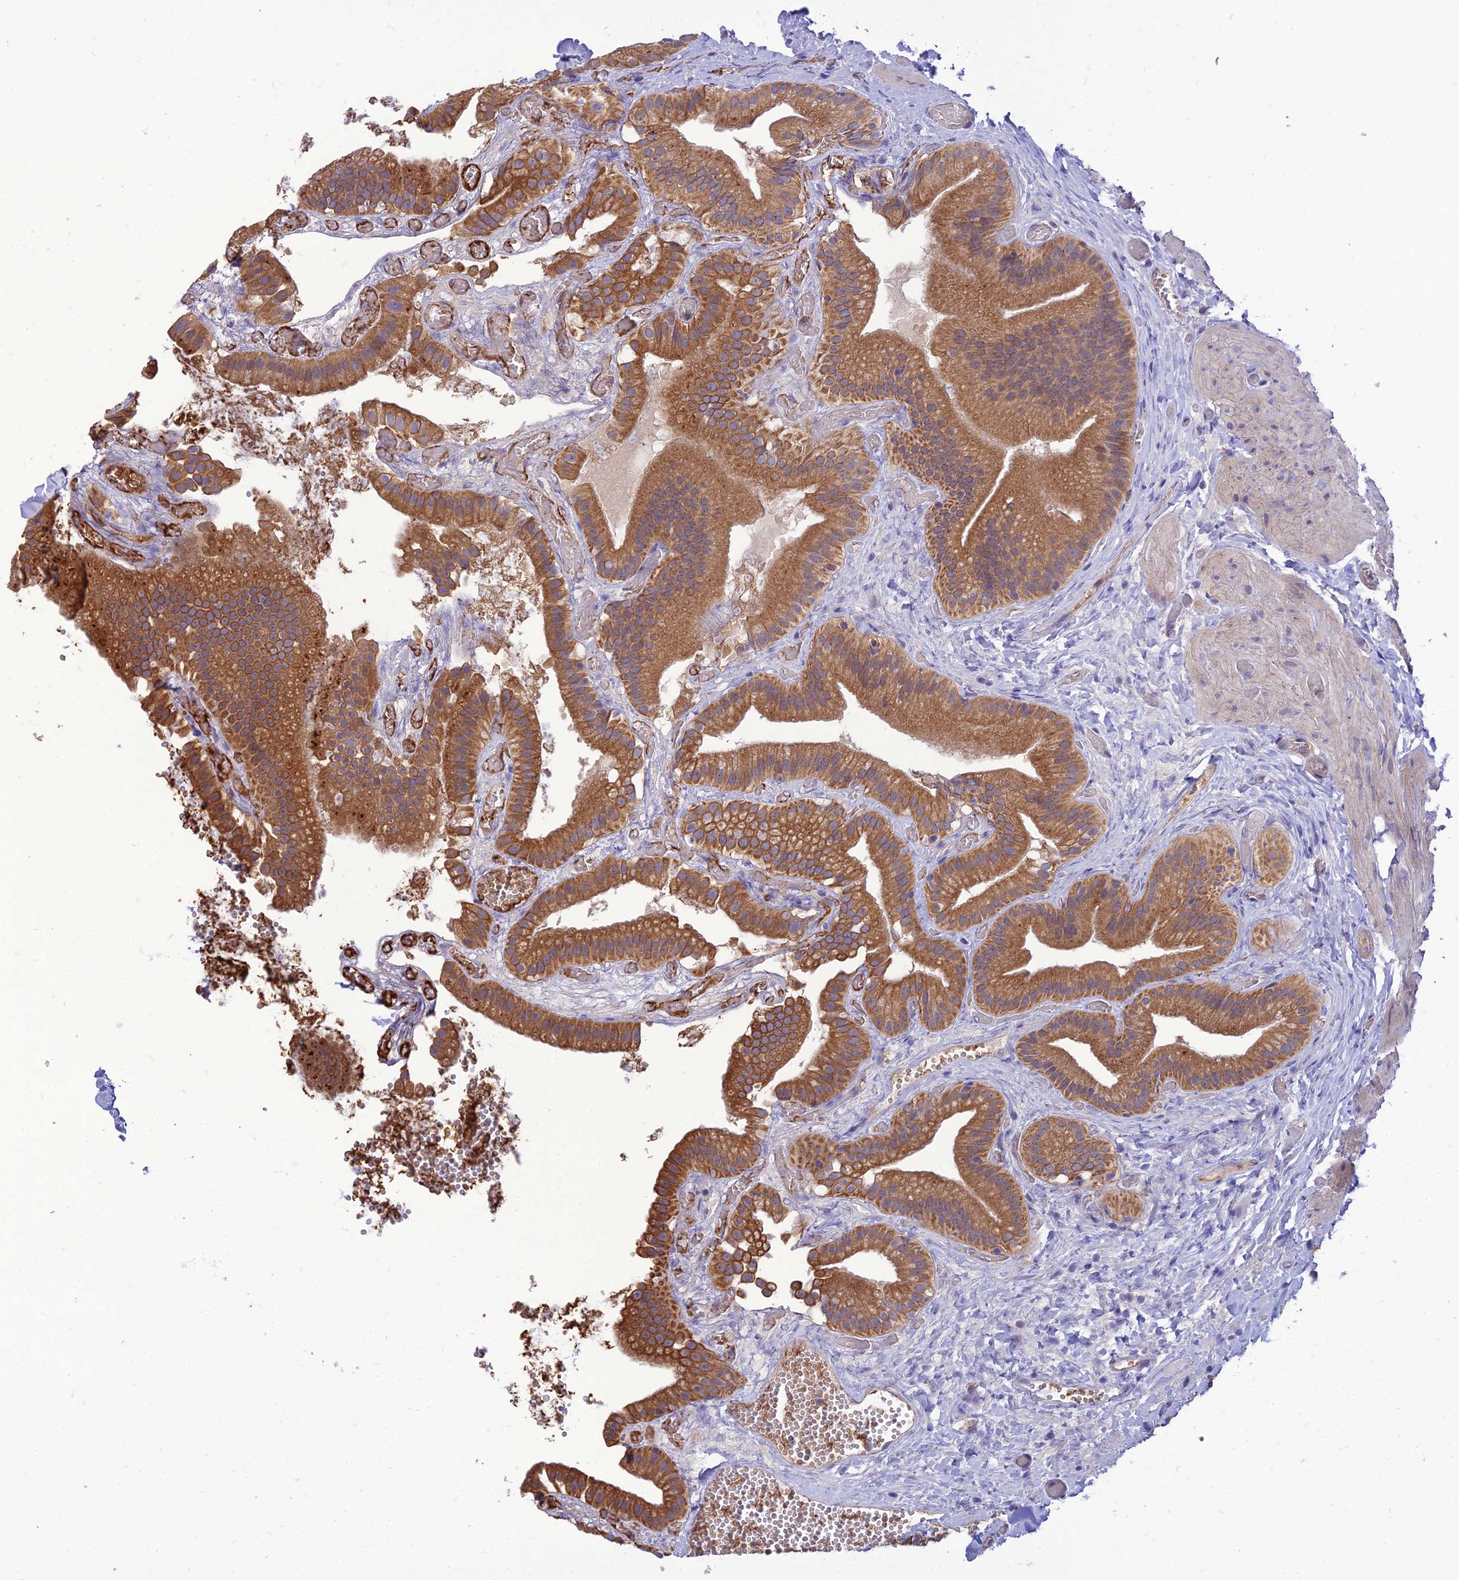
{"staining": {"intensity": "strong", "quantity": ">75%", "location": "cytoplasmic/membranous"}, "tissue": "gallbladder", "cell_type": "Glandular cells", "image_type": "normal", "snomed": [{"axis": "morphology", "description": "Normal tissue, NOS"}, {"axis": "topography", "description": "Gallbladder"}], "caption": "The histopathology image demonstrates immunohistochemical staining of unremarkable gallbladder. There is strong cytoplasmic/membranous positivity is appreciated in about >75% of glandular cells.", "gene": "IRAK3", "patient": {"sex": "female", "age": 64}}